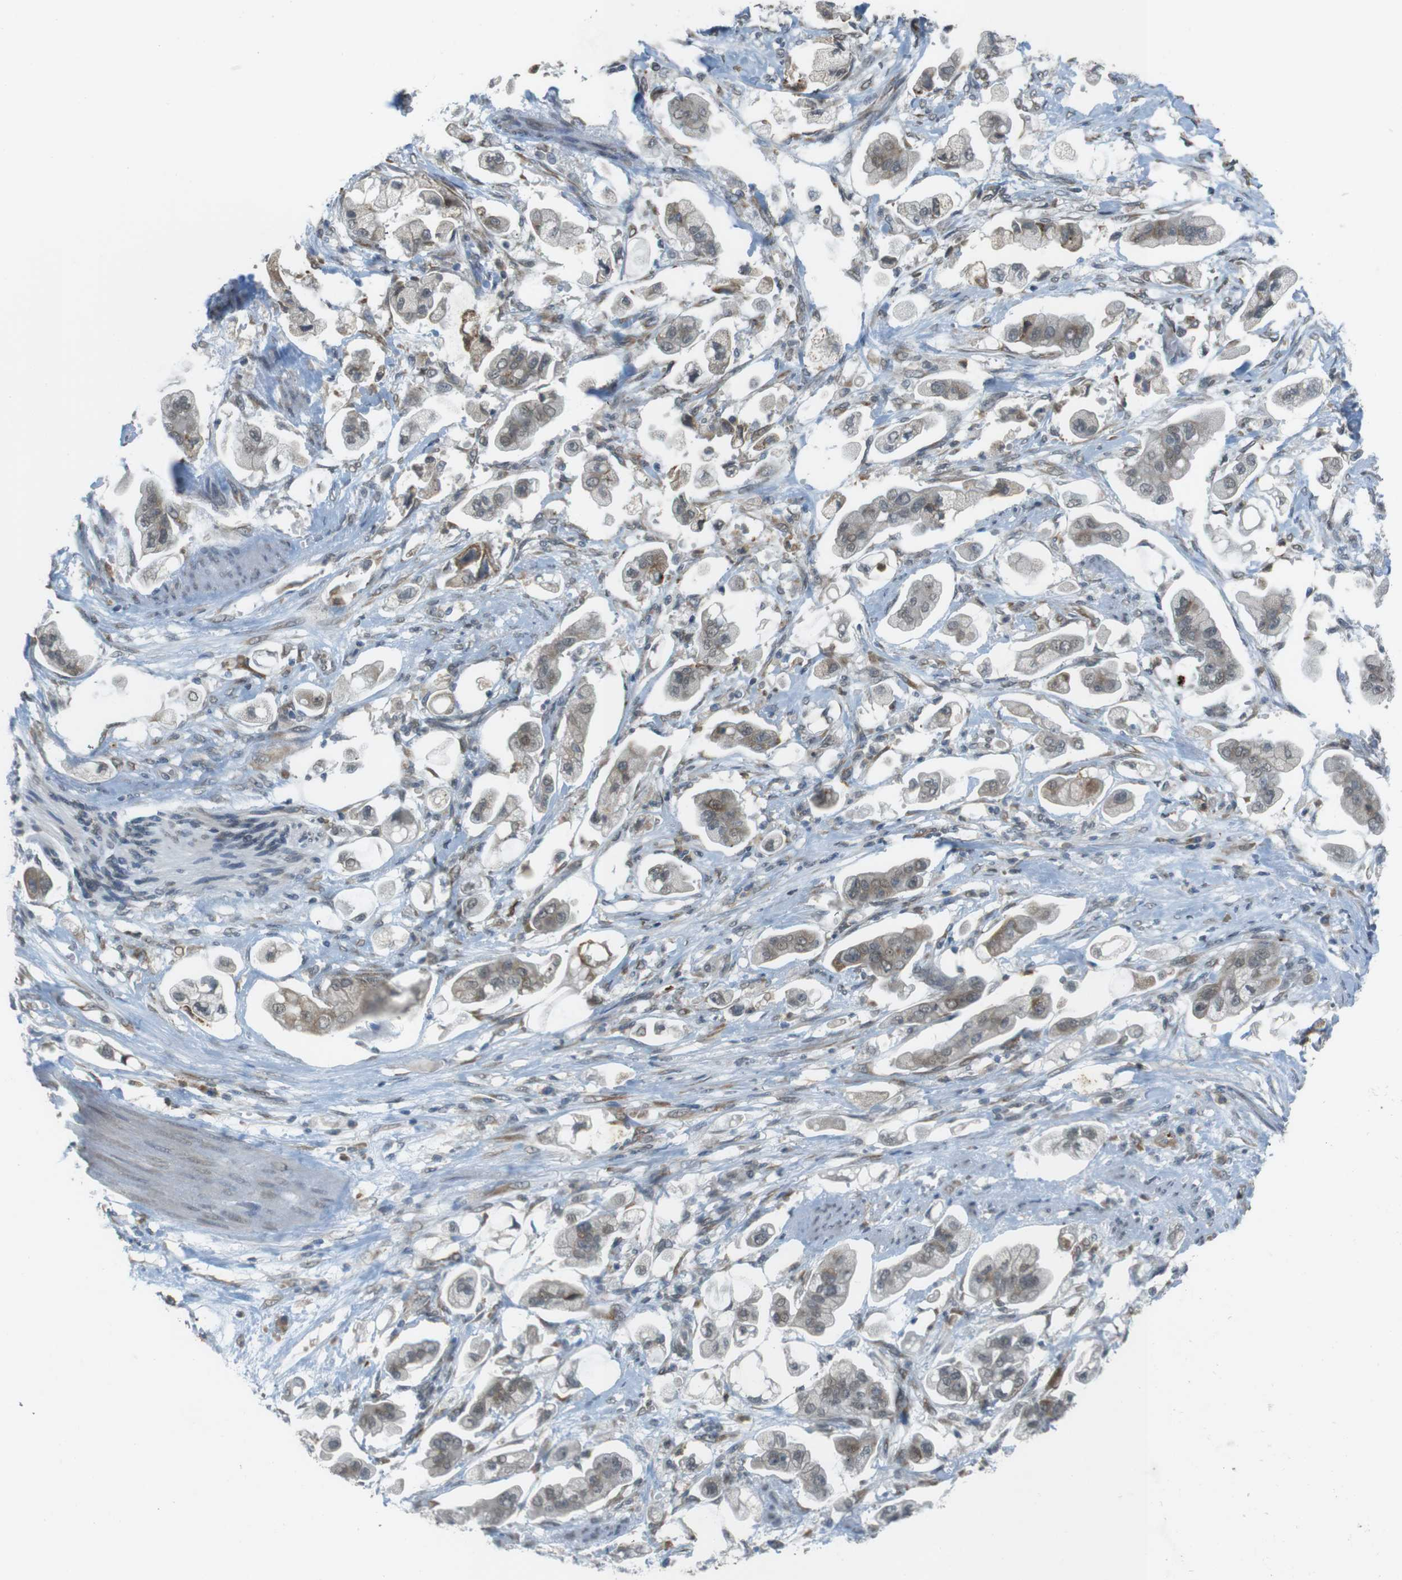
{"staining": {"intensity": "weak", "quantity": "25%-75%", "location": "cytoplasmic/membranous"}, "tissue": "stomach cancer", "cell_type": "Tumor cells", "image_type": "cancer", "snomed": [{"axis": "morphology", "description": "Adenocarcinoma, NOS"}, {"axis": "topography", "description": "Stomach"}], "caption": "Stomach cancer stained with a brown dye exhibits weak cytoplasmic/membranous positive staining in approximately 25%-75% of tumor cells.", "gene": "FZD10", "patient": {"sex": "male", "age": 62}}